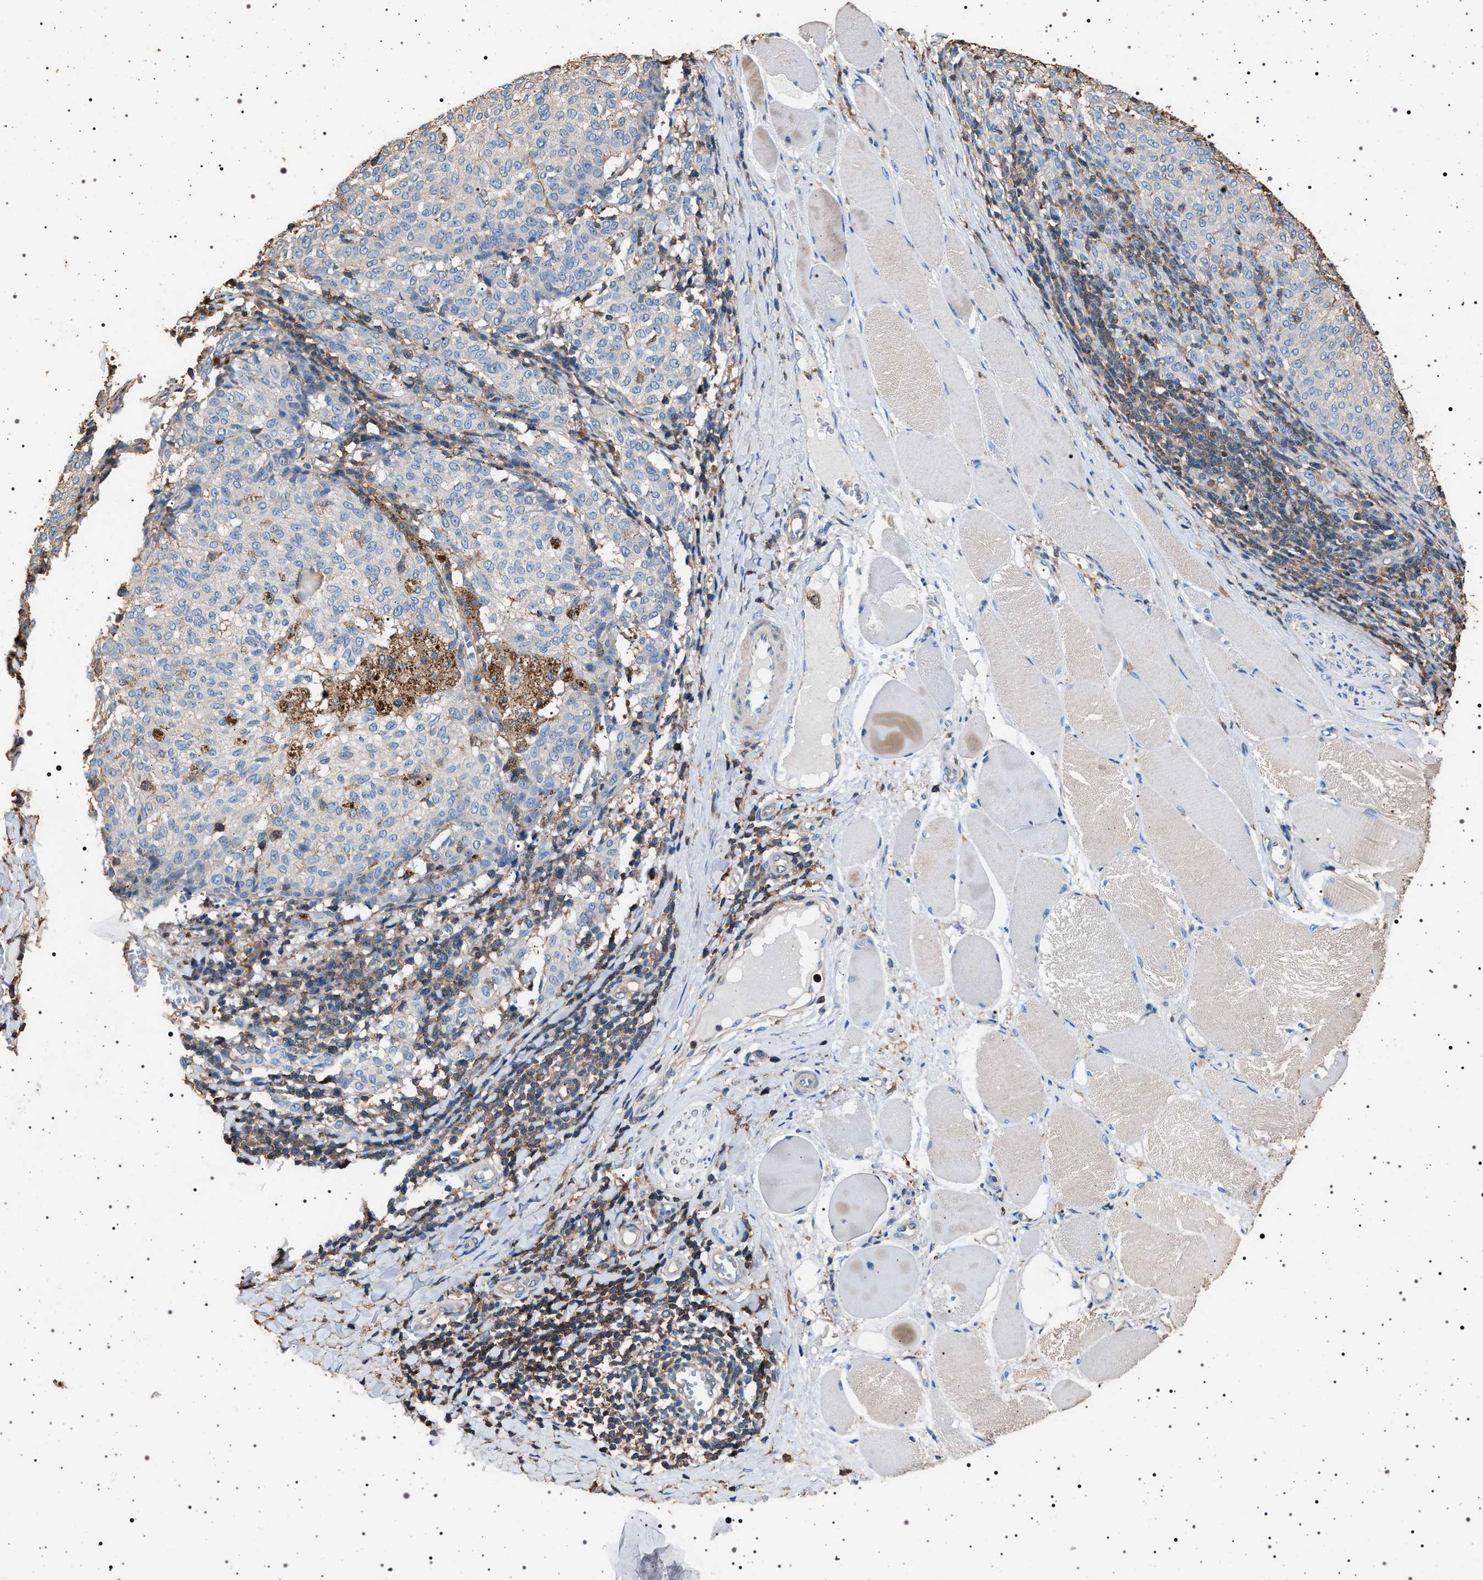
{"staining": {"intensity": "negative", "quantity": "none", "location": "none"}, "tissue": "melanoma", "cell_type": "Tumor cells", "image_type": "cancer", "snomed": [{"axis": "morphology", "description": "Malignant melanoma, NOS"}, {"axis": "topography", "description": "Skin"}], "caption": "Melanoma was stained to show a protein in brown. There is no significant expression in tumor cells. Nuclei are stained in blue.", "gene": "SMAP2", "patient": {"sex": "female", "age": 72}}